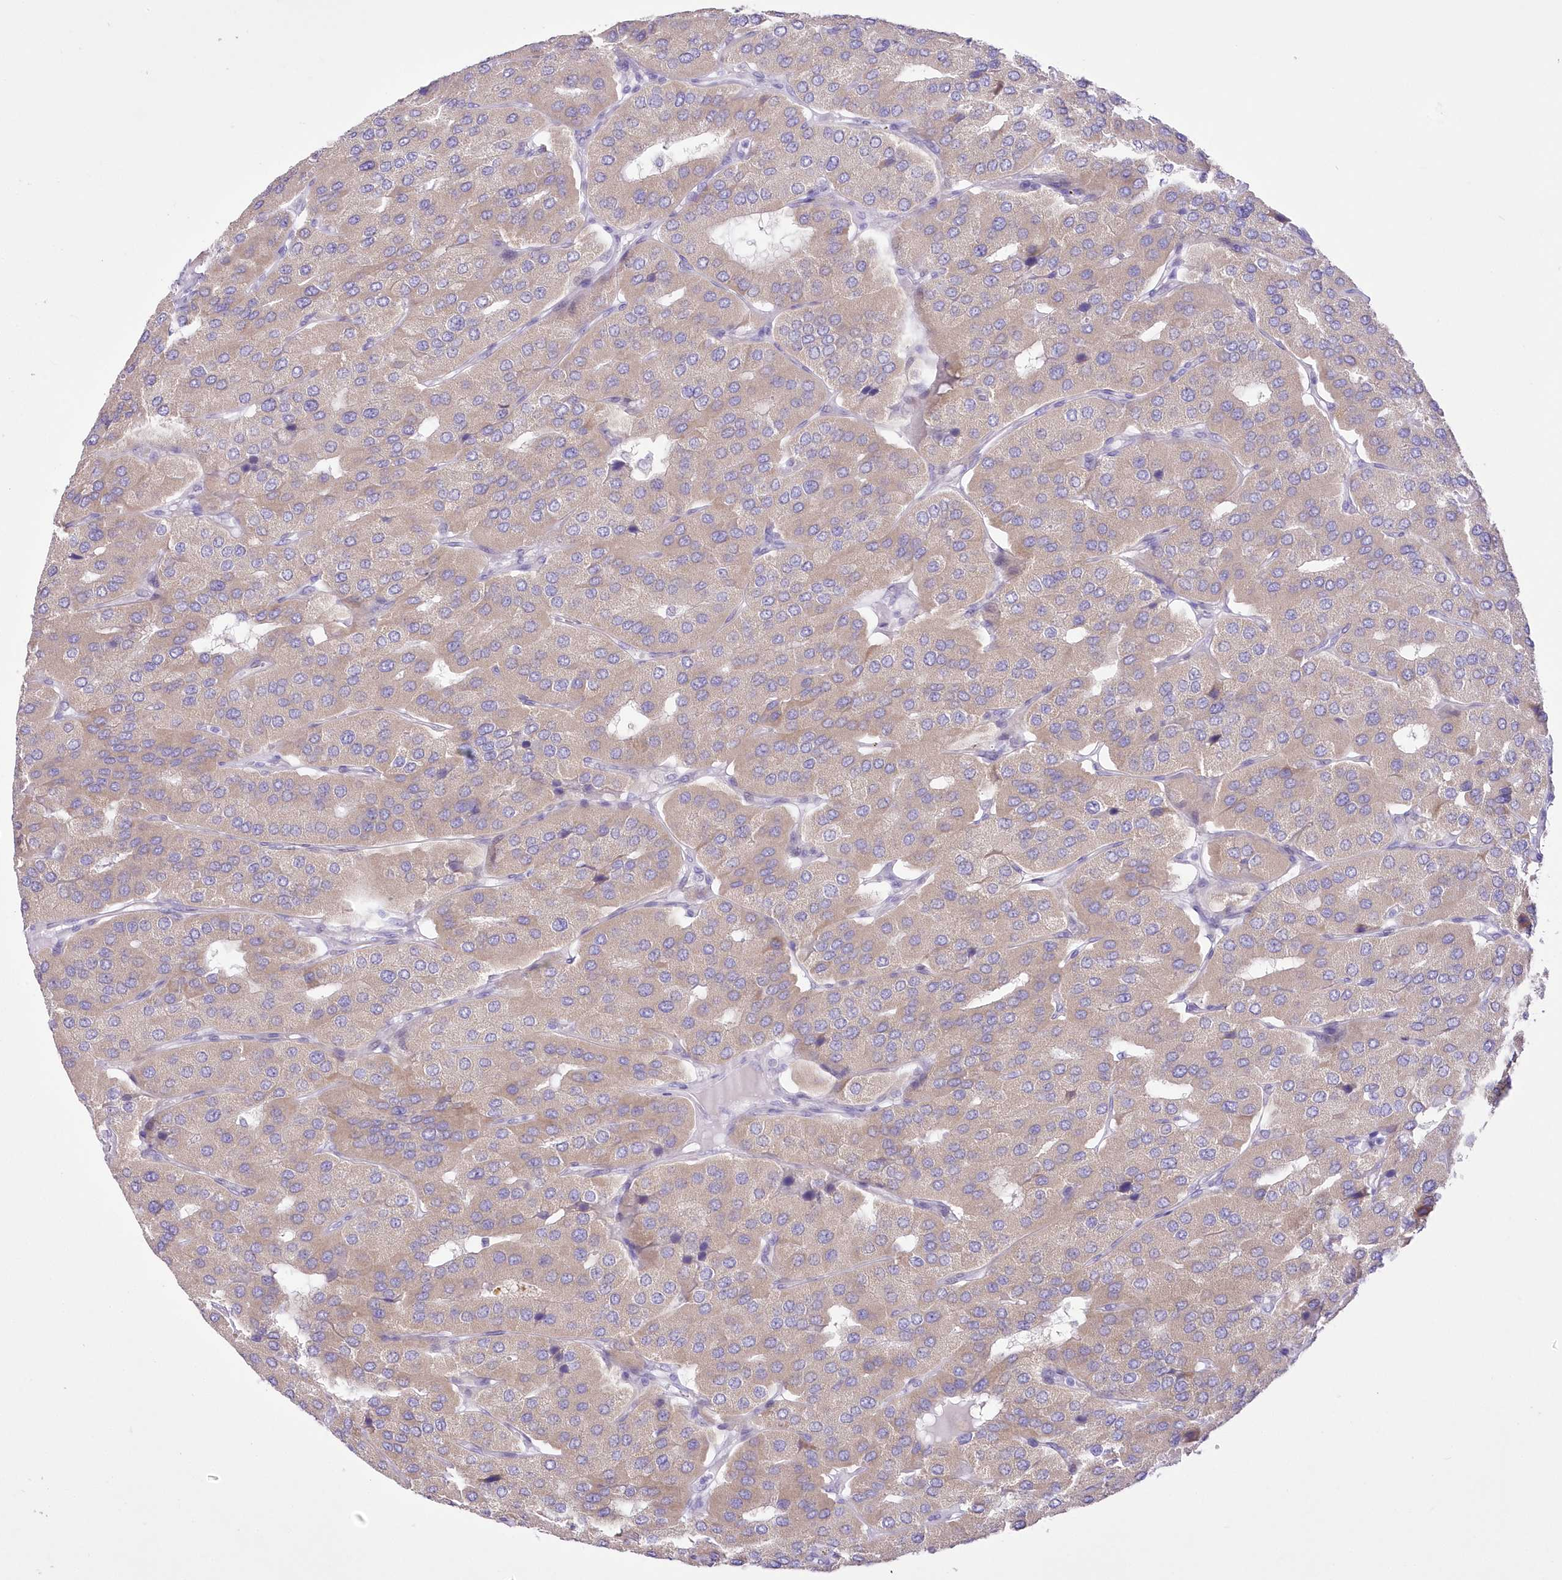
{"staining": {"intensity": "weak", "quantity": ">75%", "location": "cytoplasmic/membranous"}, "tissue": "parathyroid gland", "cell_type": "Glandular cells", "image_type": "normal", "snomed": [{"axis": "morphology", "description": "Normal tissue, NOS"}, {"axis": "morphology", "description": "Adenoma, NOS"}, {"axis": "topography", "description": "Parathyroid gland"}], "caption": "Human parathyroid gland stained for a protein (brown) shows weak cytoplasmic/membranous positive expression in about >75% of glandular cells.", "gene": "FAM241B", "patient": {"sex": "female", "age": 86}}